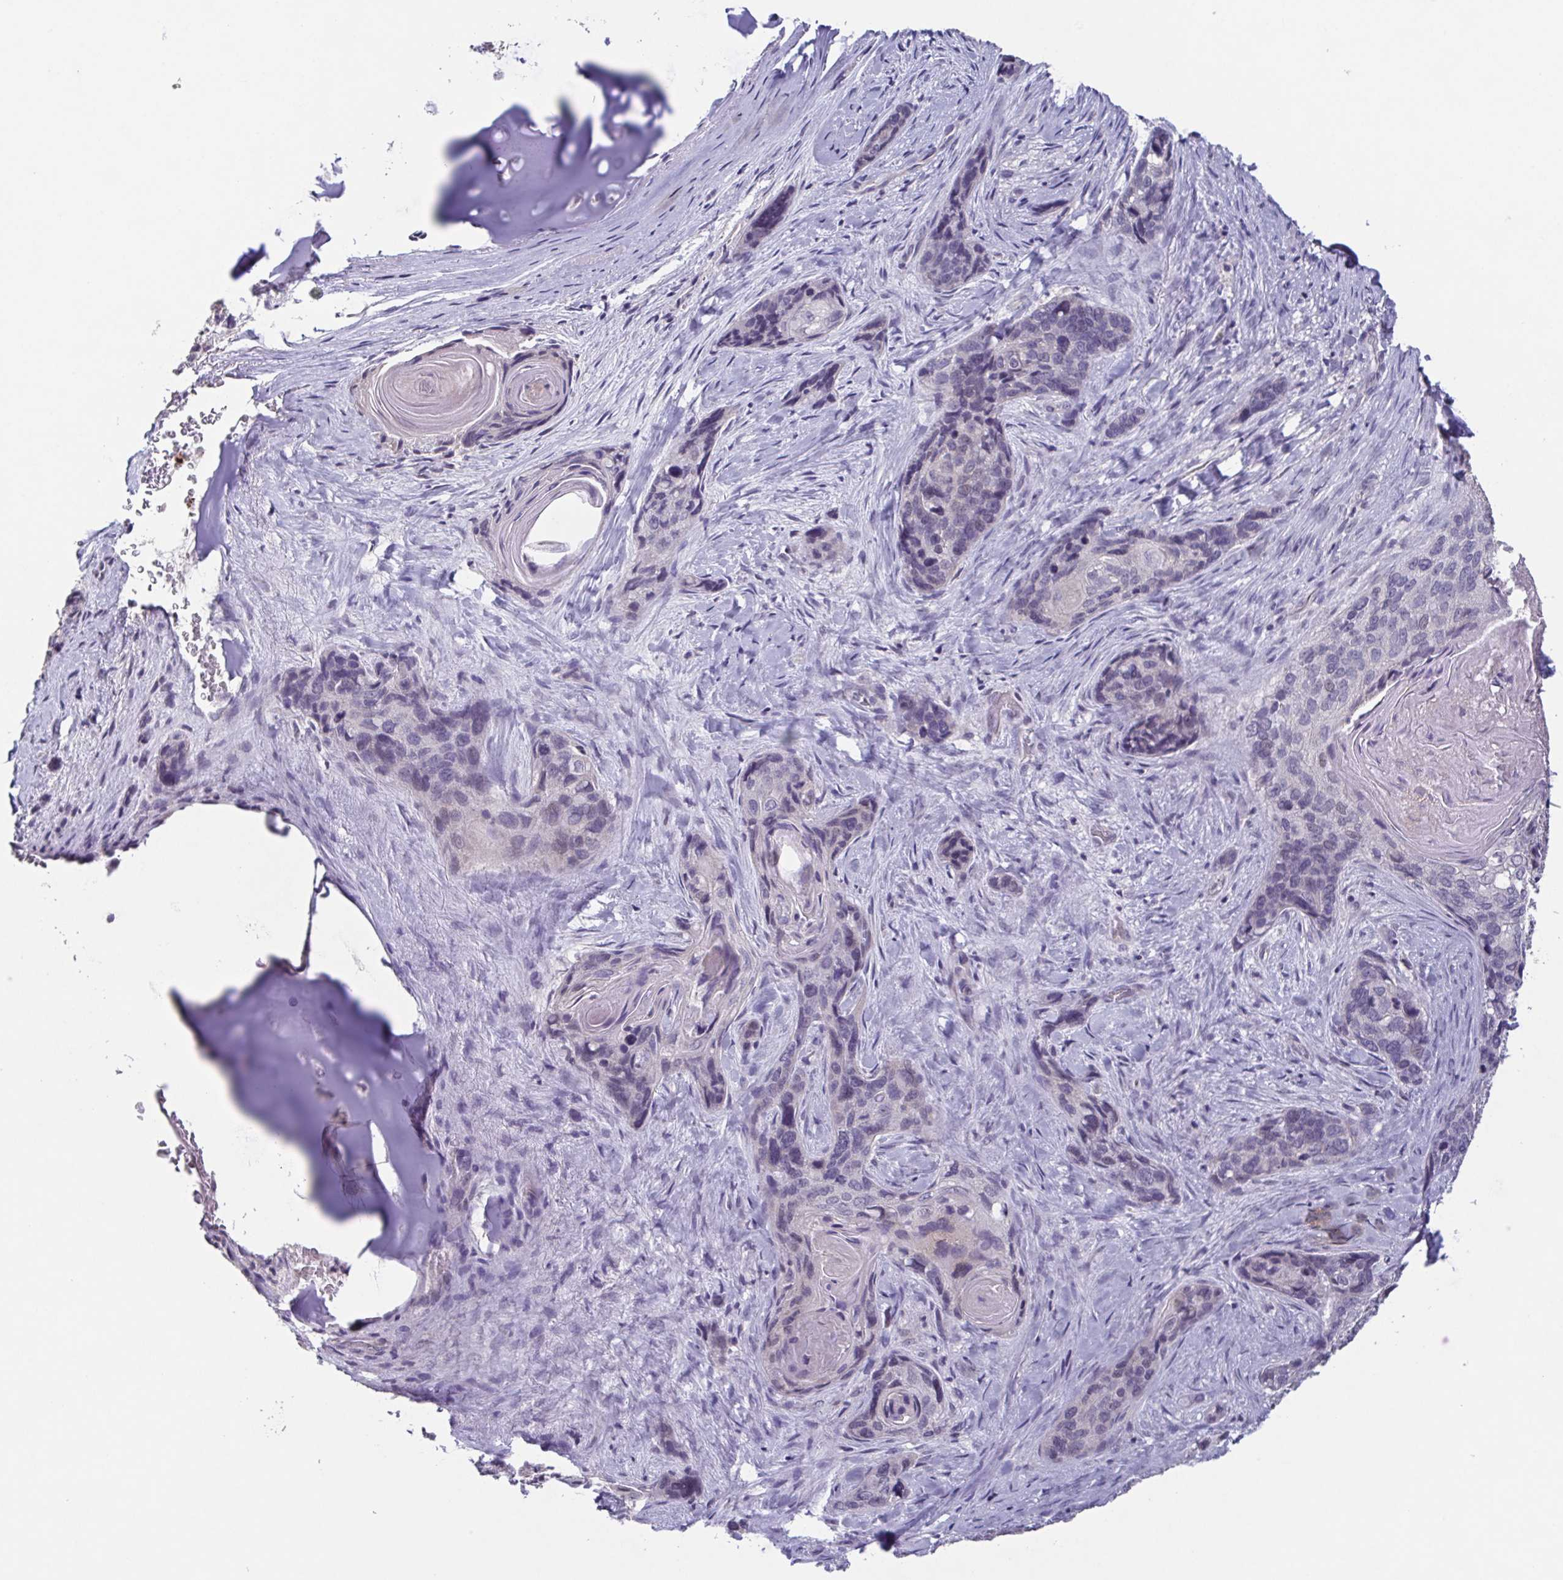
{"staining": {"intensity": "negative", "quantity": "none", "location": "none"}, "tissue": "lung cancer", "cell_type": "Tumor cells", "image_type": "cancer", "snomed": [{"axis": "morphology", "description": "Squamous cell carcinoma, NOS"}, {"axis": "morphology", "description": "Squamous cell carcinoma, metastatic, NOS"}, {"axis": "topography", "description": "Lymph node"}, {"axis": "topography", "description": "Lung"}], "caption": "Lung cancer was stained to show a protein in brown. There is no significant expression in tumor cells.", "gene": "GHRL", "patient": {"sex": "male", "age": 41}}